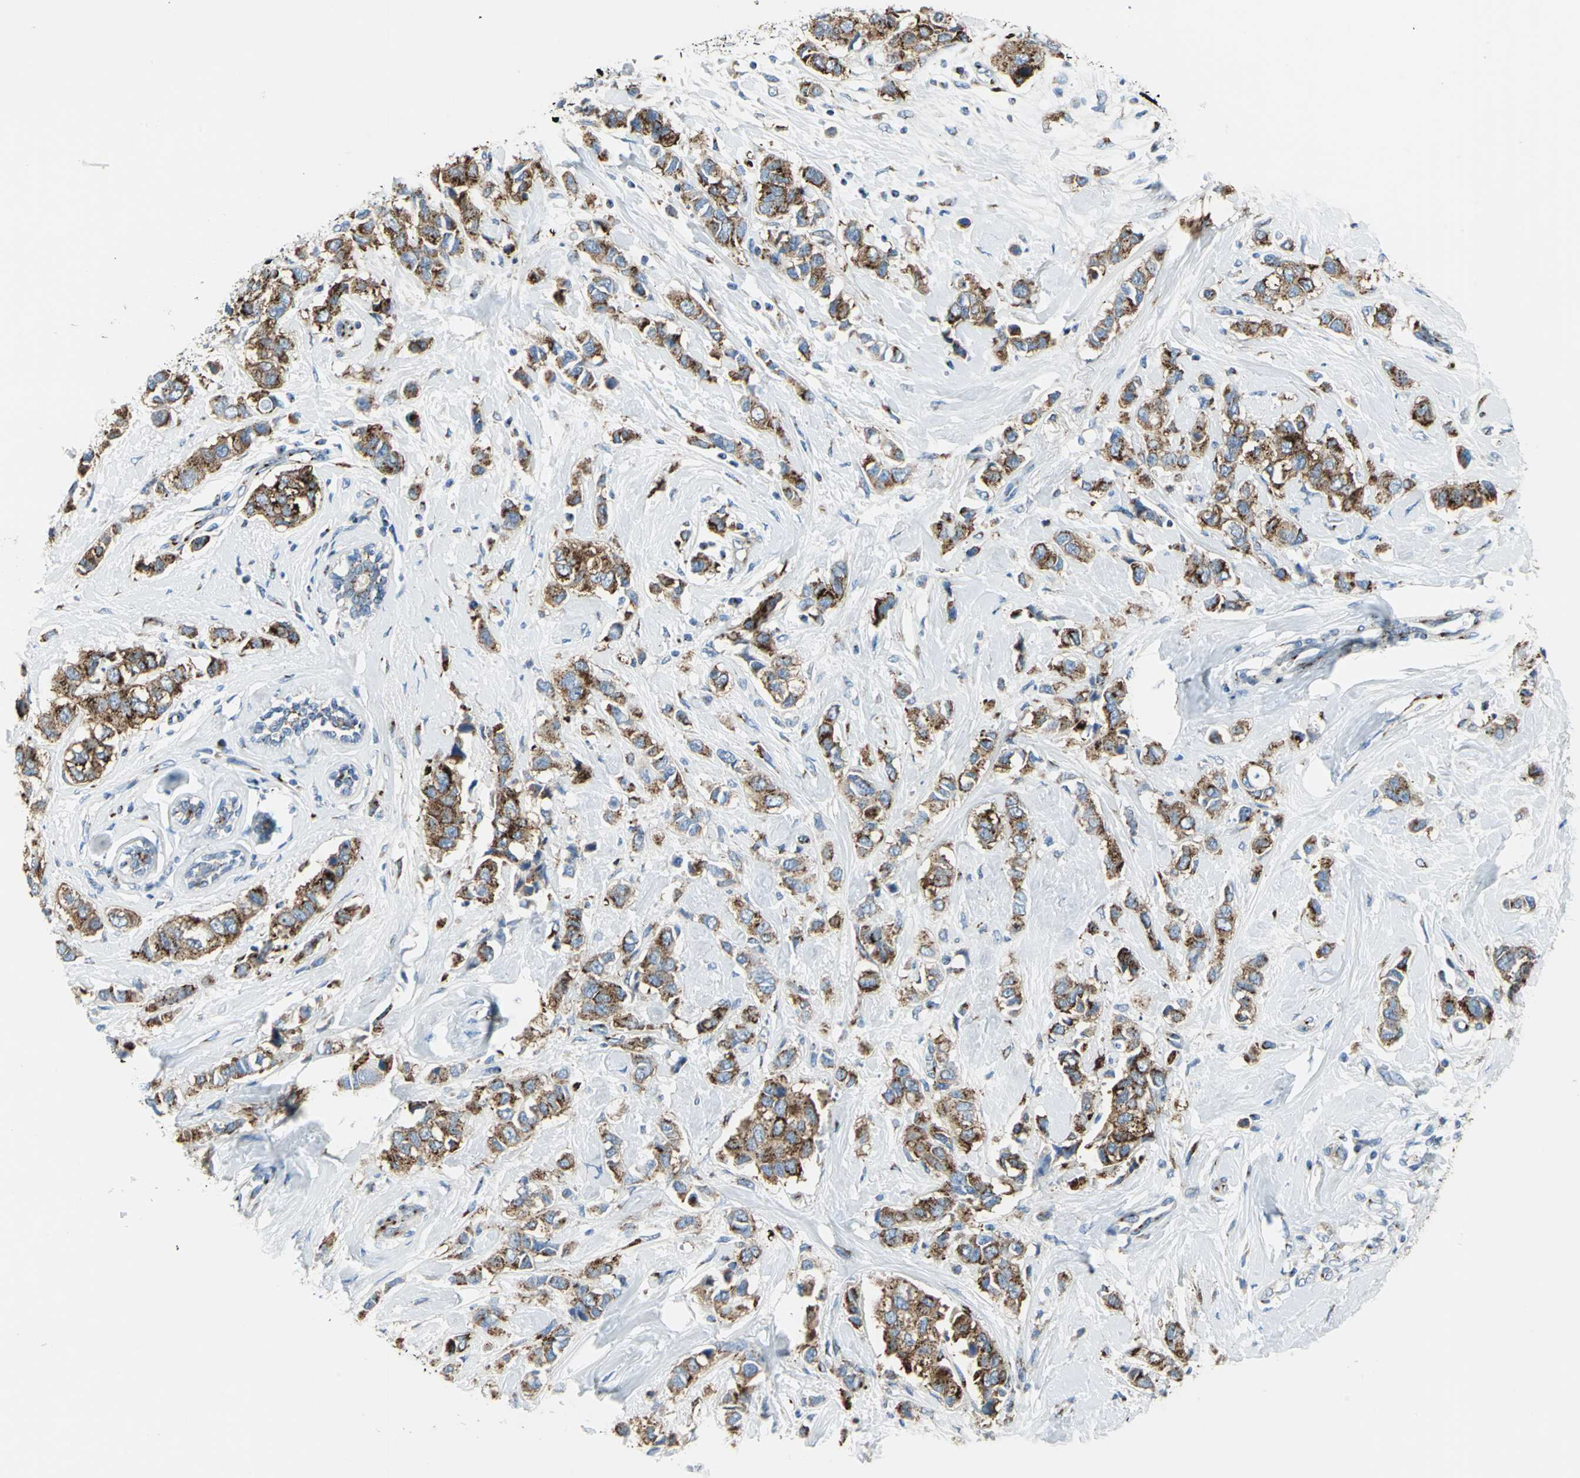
{"staining": {"intensity": "strong", "quantity": ">75%", "location": "cytoplasmic/membranous"}, "tissue": "breast cancer", "cell_type": "Tumor cells", "image_type": "cancer", "snomed": [{"axis": "morphology", "description": "Duct carcinoma"}, {"axis": "topography", "description": "Breast"}], "caption": "Tumor cells exhibit high levels of strong cytoplasmic/membranous expression in approximately >75% of cells in breast cancer (invasive ductal carcinoma). Using DAB (3,3'-diaminobenzidine) (brown) and hematoxylin (blue) stains, captured at high magnification using brightfield microscopy.", "gene": "GPR3", "patient": {"sex": "female", "age": 50}}